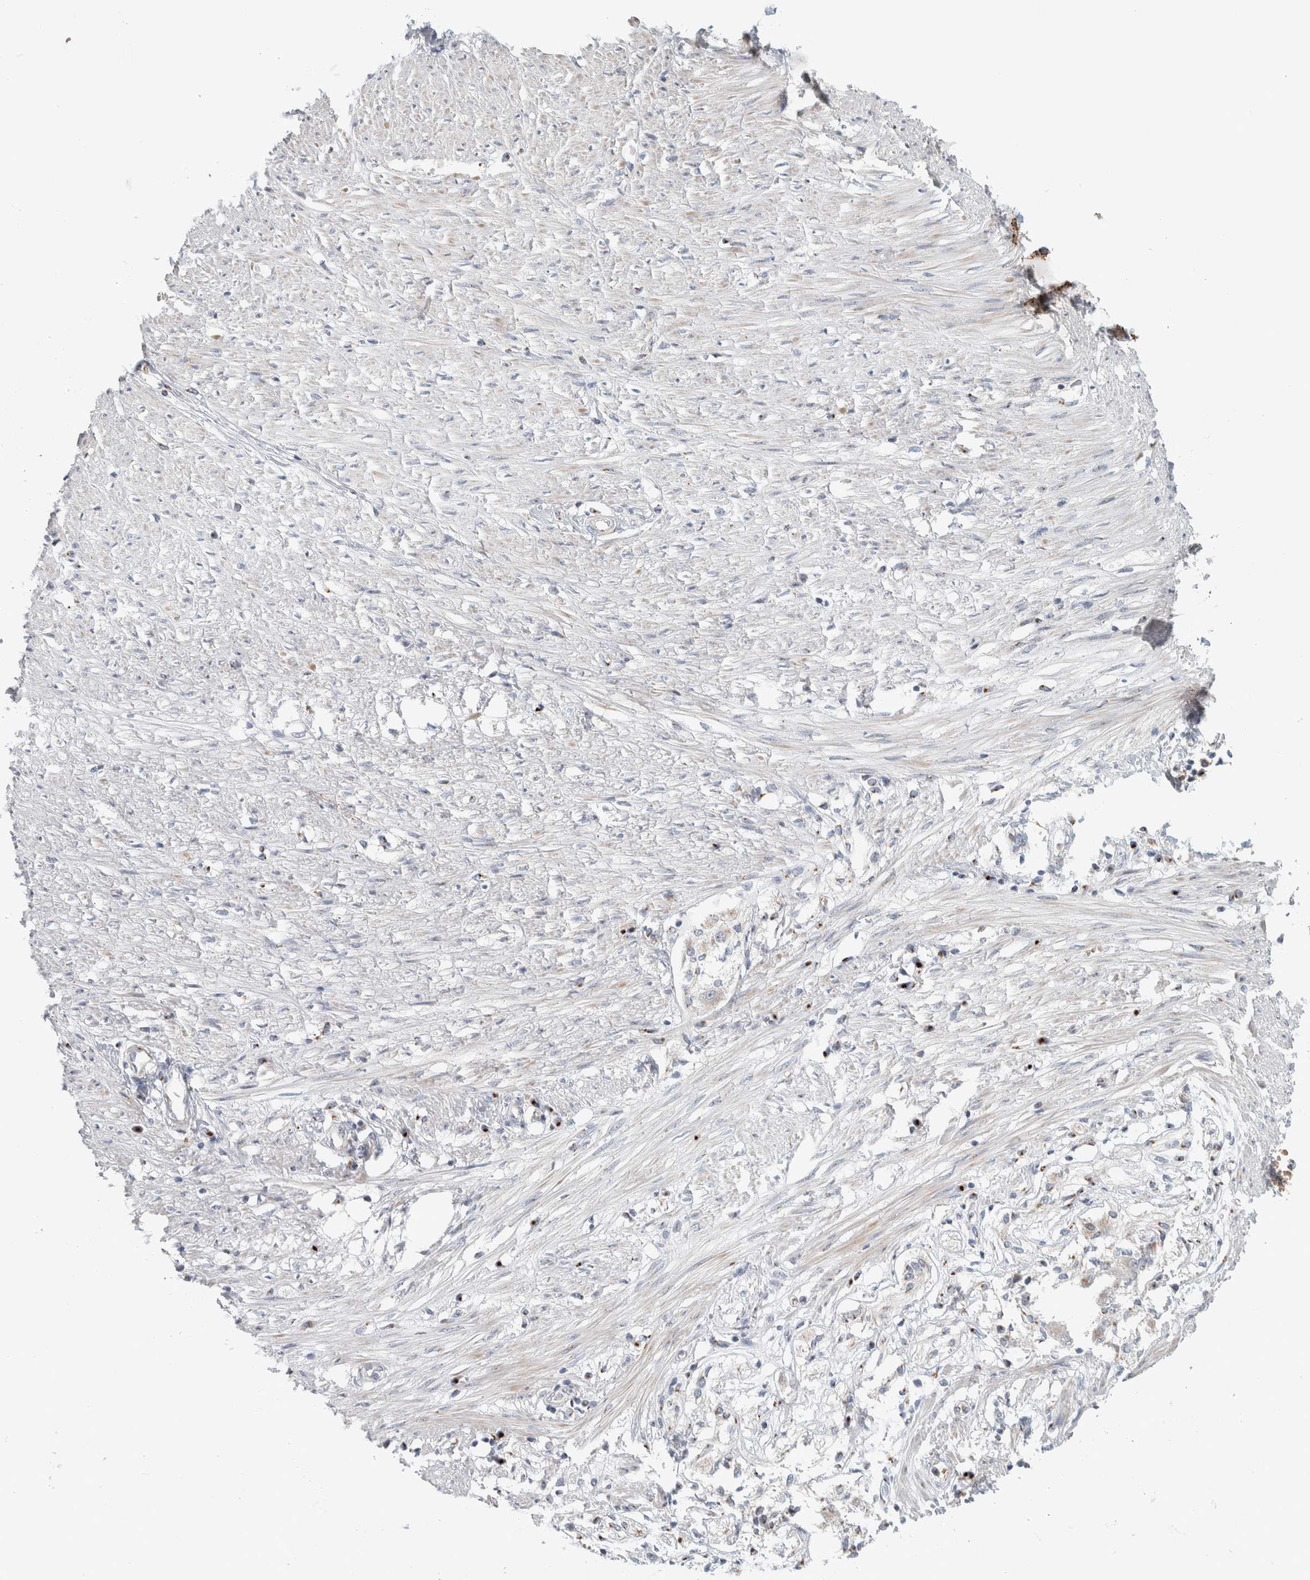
{"staining": {"intensity": "negative", "quantity": "none", "location": "none"}, "tissue": "adipose tissue", "cell_type": "Adipocytes", "image_type": "normal", "snomed": [{"axis": "morphology", "description": "Normal tissue, NOS"}, {"axis": "morphology", "description": "Adenocarcinoma, NOS"}, {"axis": "topography", "description": "Colon"}, {"axis": "topography", "description": "Peripheral nerve tissue"}], "caption": "Immunohistochemistry (IHC) of unremarkable human adipose tissue demonstrates no positivity in adipocytes.", "gene": "SLC38A10", "patient": {"sex": "male", "age": 14}}